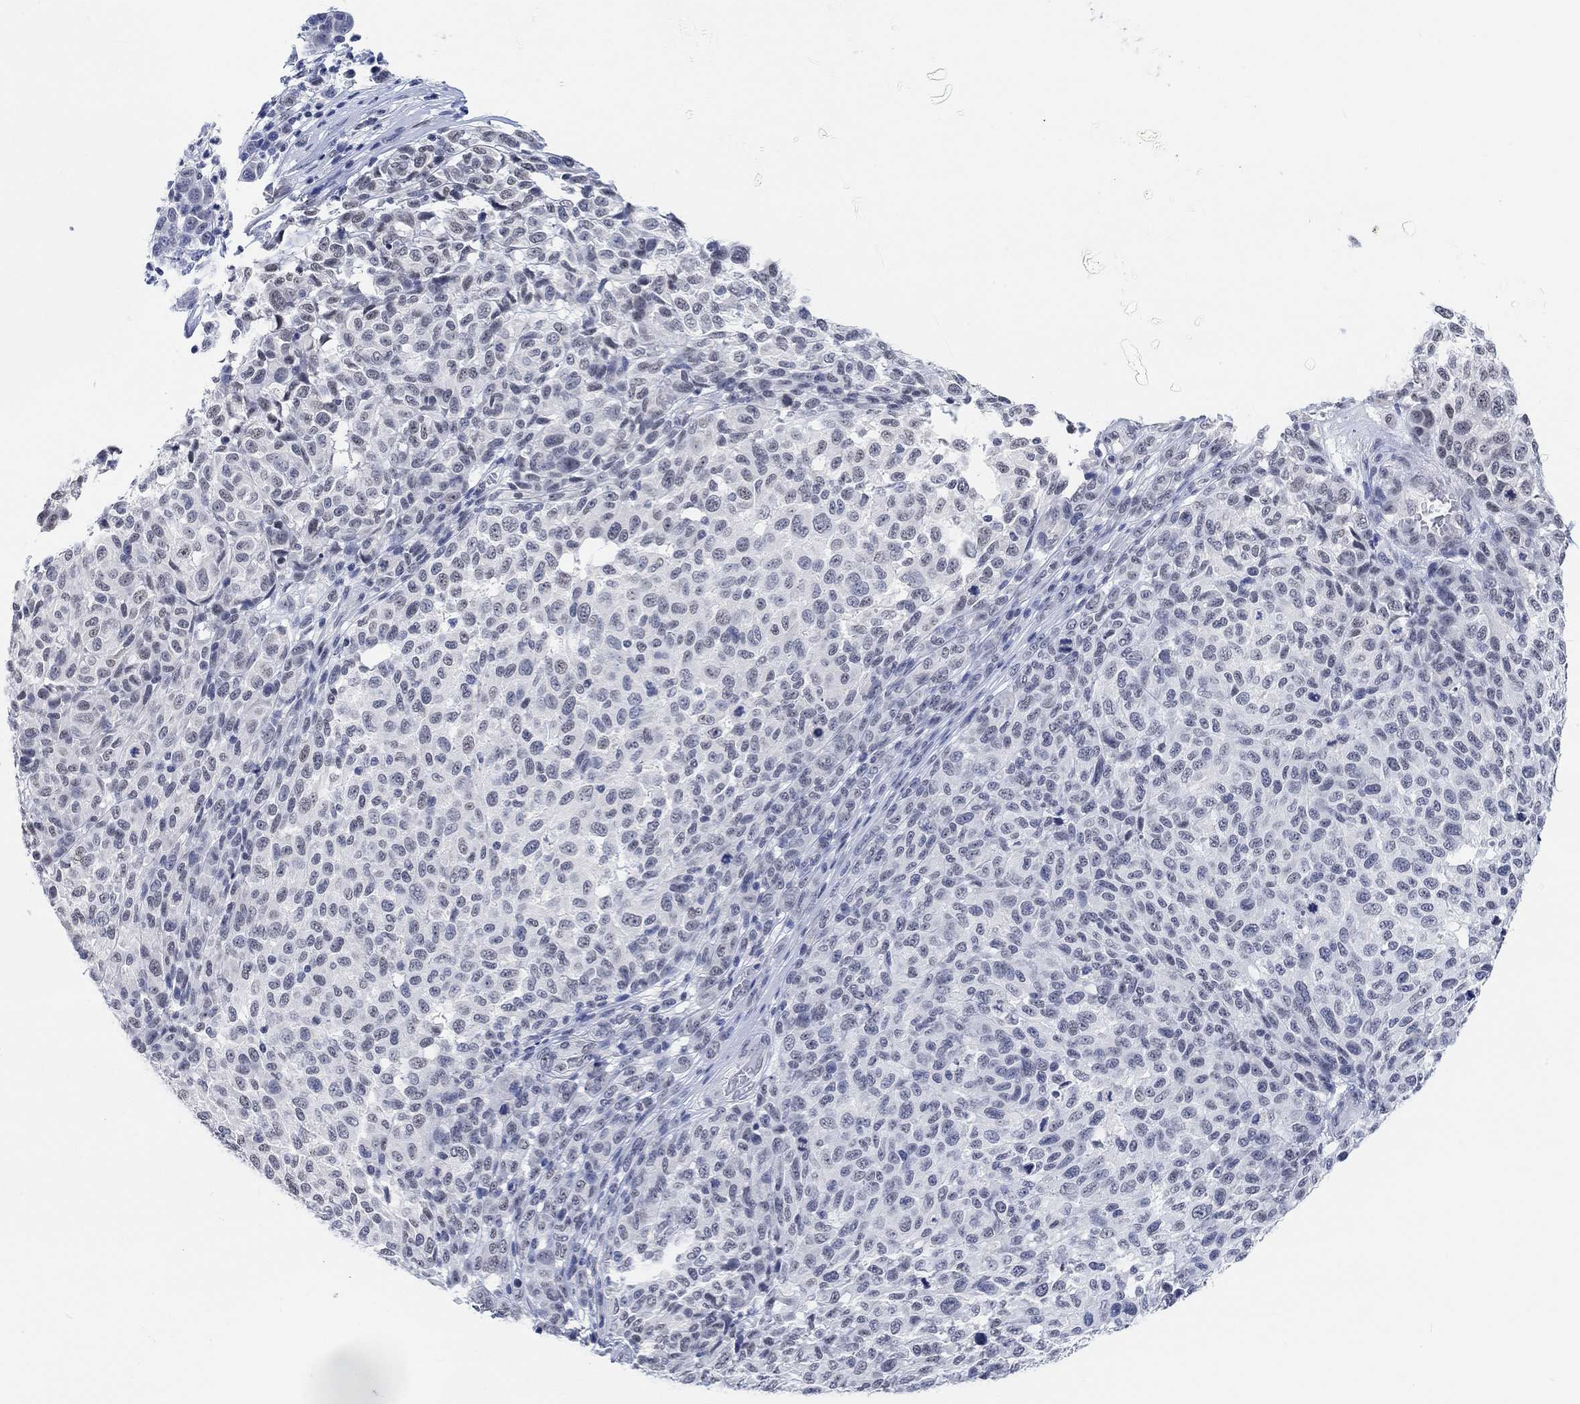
{"staining": {"intensity": "negative", "quantity": "none", "location": "none"}, "tissue": "melanoma", "cell_type": "Tumor cells", "image_type": "cancer", "snomed": [{"axis": "morphology", "description": "Malignant melanoma, NOS"}, {"axis": "topography", "description": "Skin"}], "caption": "A photomicrograph of human melanoma is negative for staining in tumor cells.", "gene": "PURG", "patient": {"sex": "male", "age": 59}}